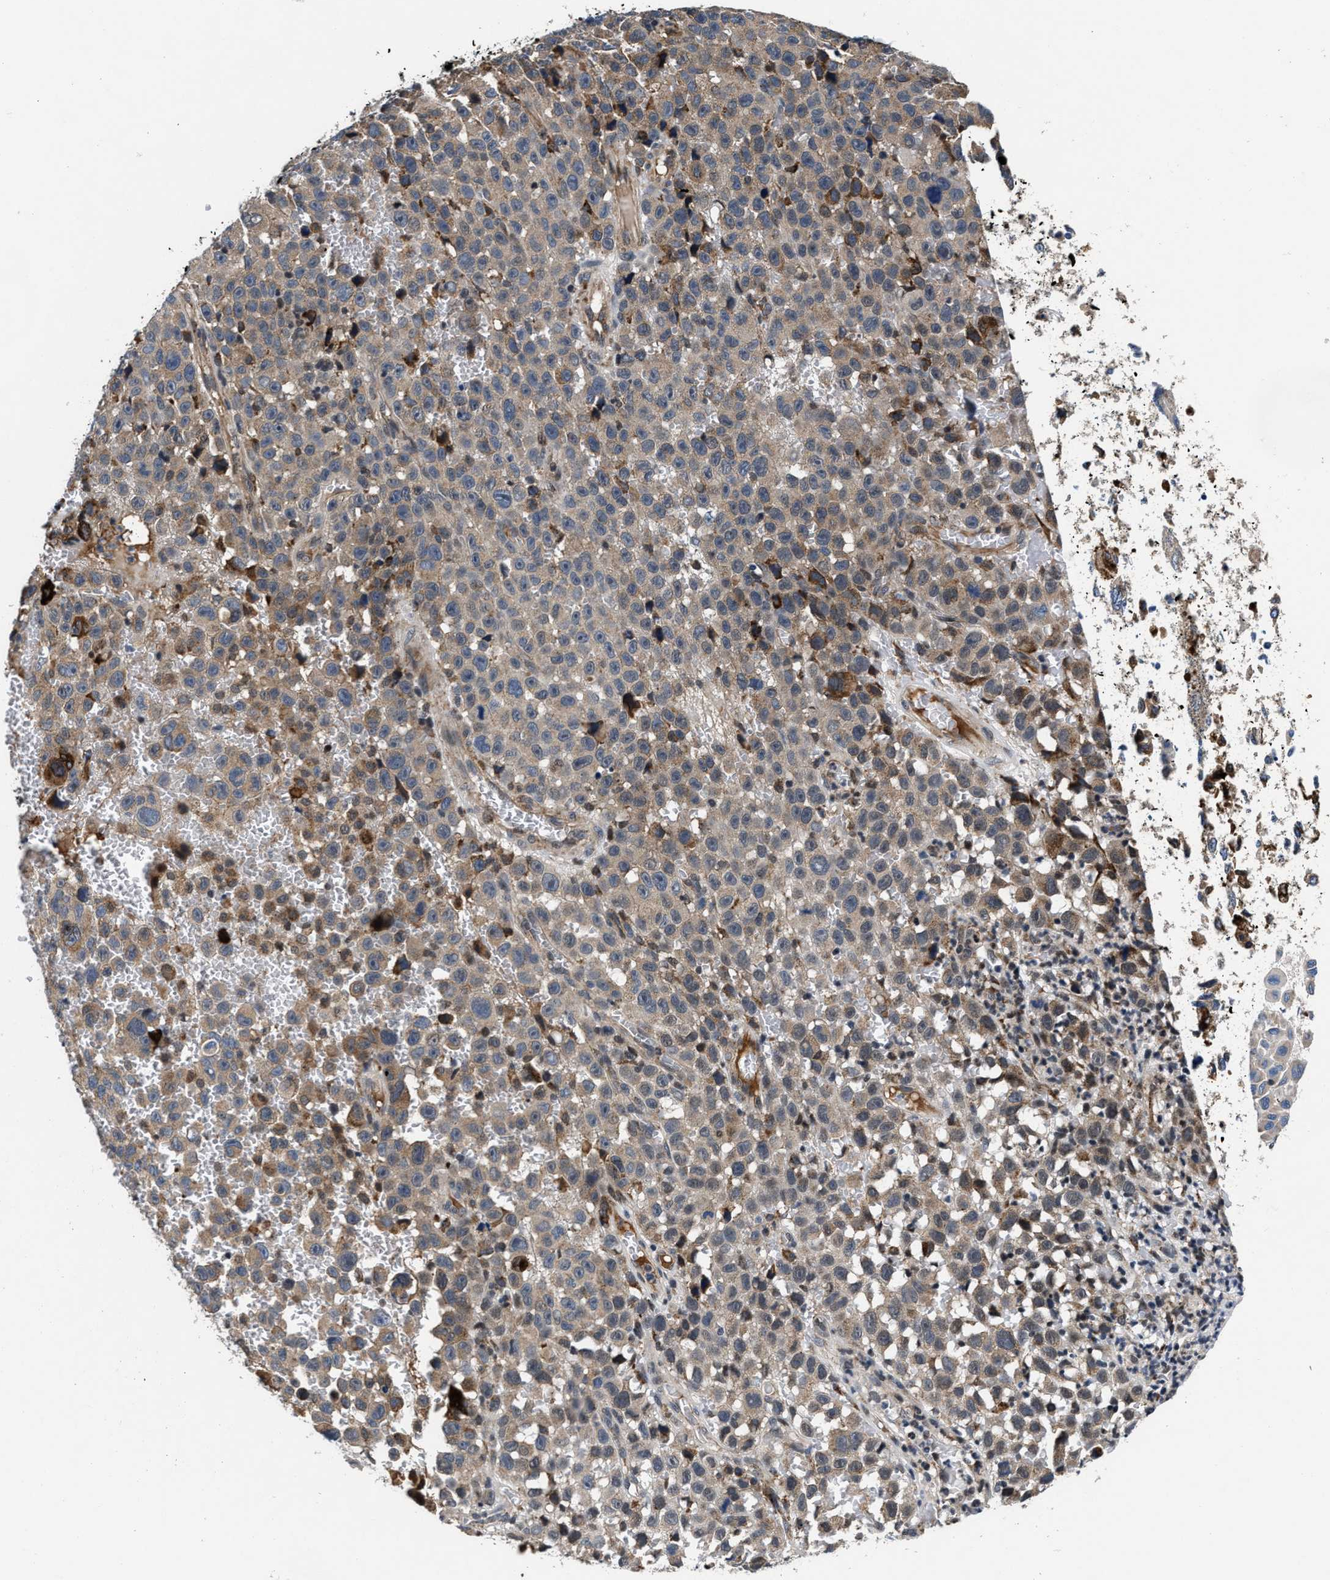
{"staining": {"intensity": "weak", "quantity": "25%-75%", "location": "cytoplasmic/membranous"}, "tissue": "skin cancer", "cell_type": "Tumor cells", "image_type": "cancer", "snomed": [{"axis": "morphology", "description": "Squamous cell carcinoma, NOS"}, {"axis": "topography", "description": "Skin"}], "caption": "Skin cancer stained for a protein (brown) shows weak cytoplasmic/membranous positive positivity in about 25%-75% of tumor cells.", "gene": "SLC12A2", "patient": {"sex": "female", "age": 44}}